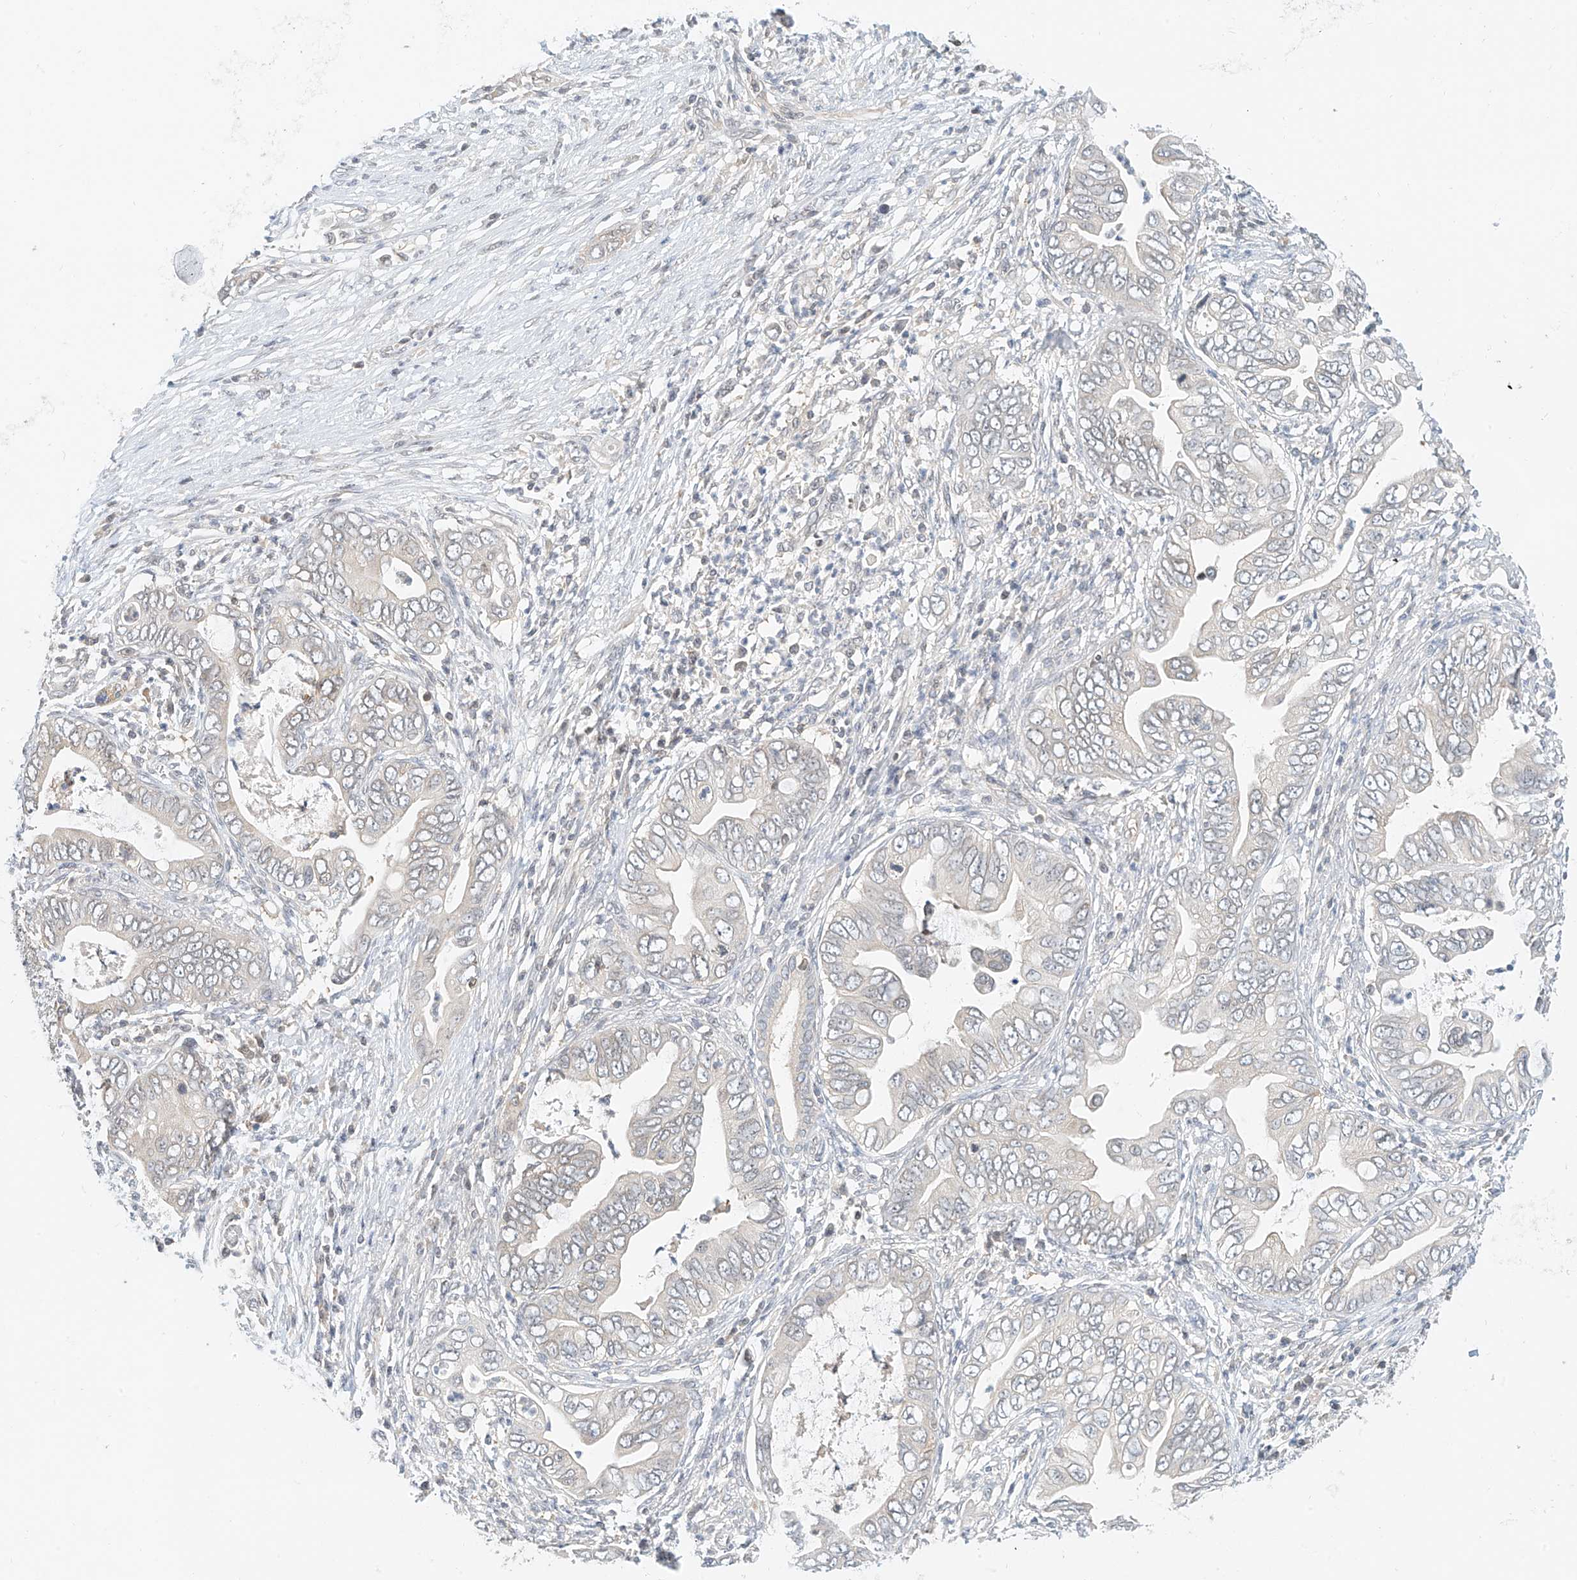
{"staining": {"intensity": "negative", "quantity": "none", "location": "none"}, "tissue": "pancreatic cancer", "cell_type": "Tumor cells", "image_type": "cancer", "snomed": [{"axis": "morphology", "description": "Adenocarcinoma, NOS"}, {"axis": "topography", "description": "Pancreas"}], "caption": "This is a histopathology image of immunohistochemistry staining of adenocarcinoma (pancreatic), which shows no staining in tumor cells. The staining was performed using DAB (3,3'-diaminobenzidine) to visualize the protein expression in brown, while the nuclei were stained in blue with hematoxylin (Magnification: 20x).", "gene": "PPA2", "patient": {"sex": "male", "age": 75}}